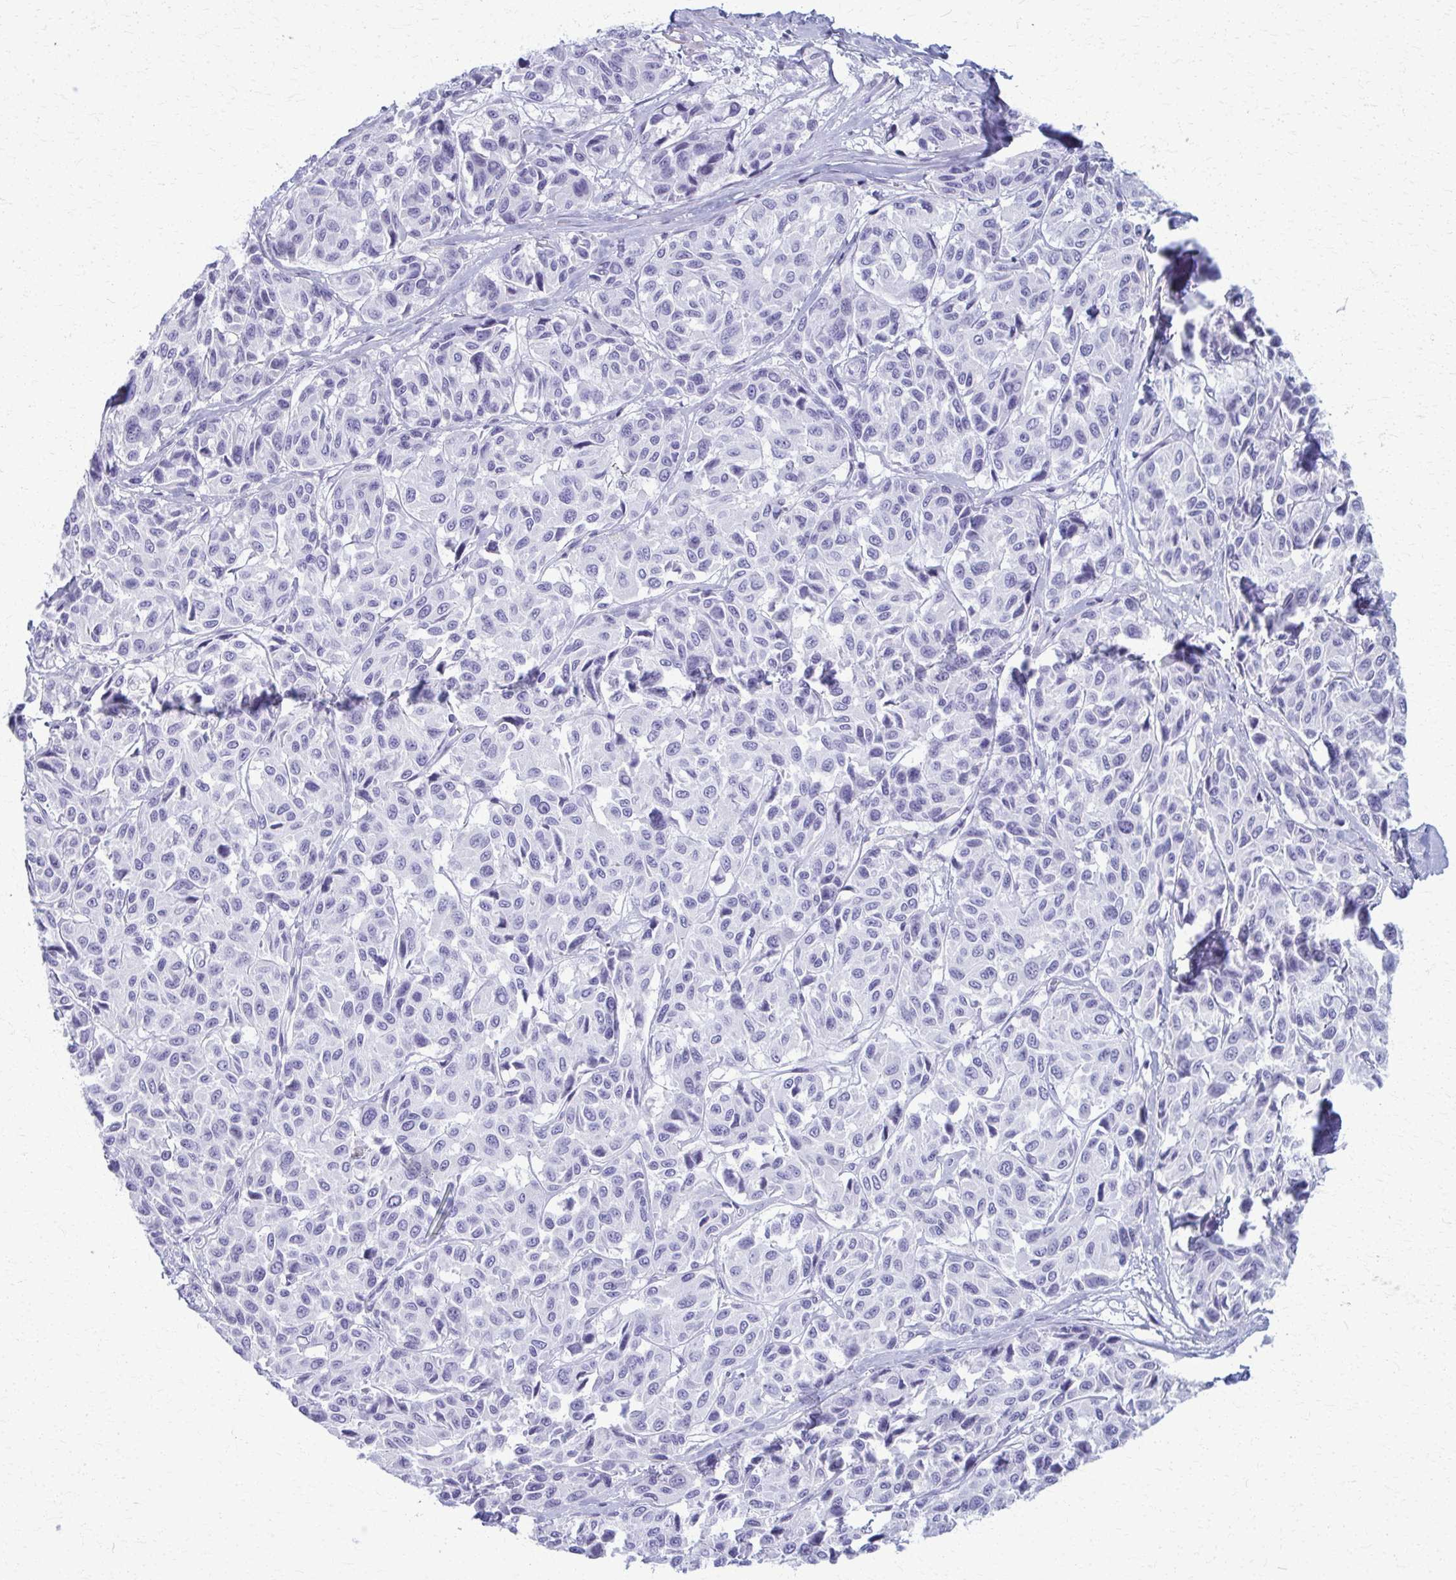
{"staining": {"intensity": "negative", "quantity": "none", "location": "none"}, "tissue": "melanoma", "cell_type": "Tumor cells", "image_type": "cancer", "snomed": [{"axis": "morphology", "description": "Malignant melanoma, NOS"}, {"axis": "topography", "description": "Skin"}], "caption": "A photomicrograph of human melanoma is negative for staining in tumor cells. (IHC, brightfield microscopy, high magnification).", "gene": "ACSM2B", "patient": {"sex": "female", "age": 66}}